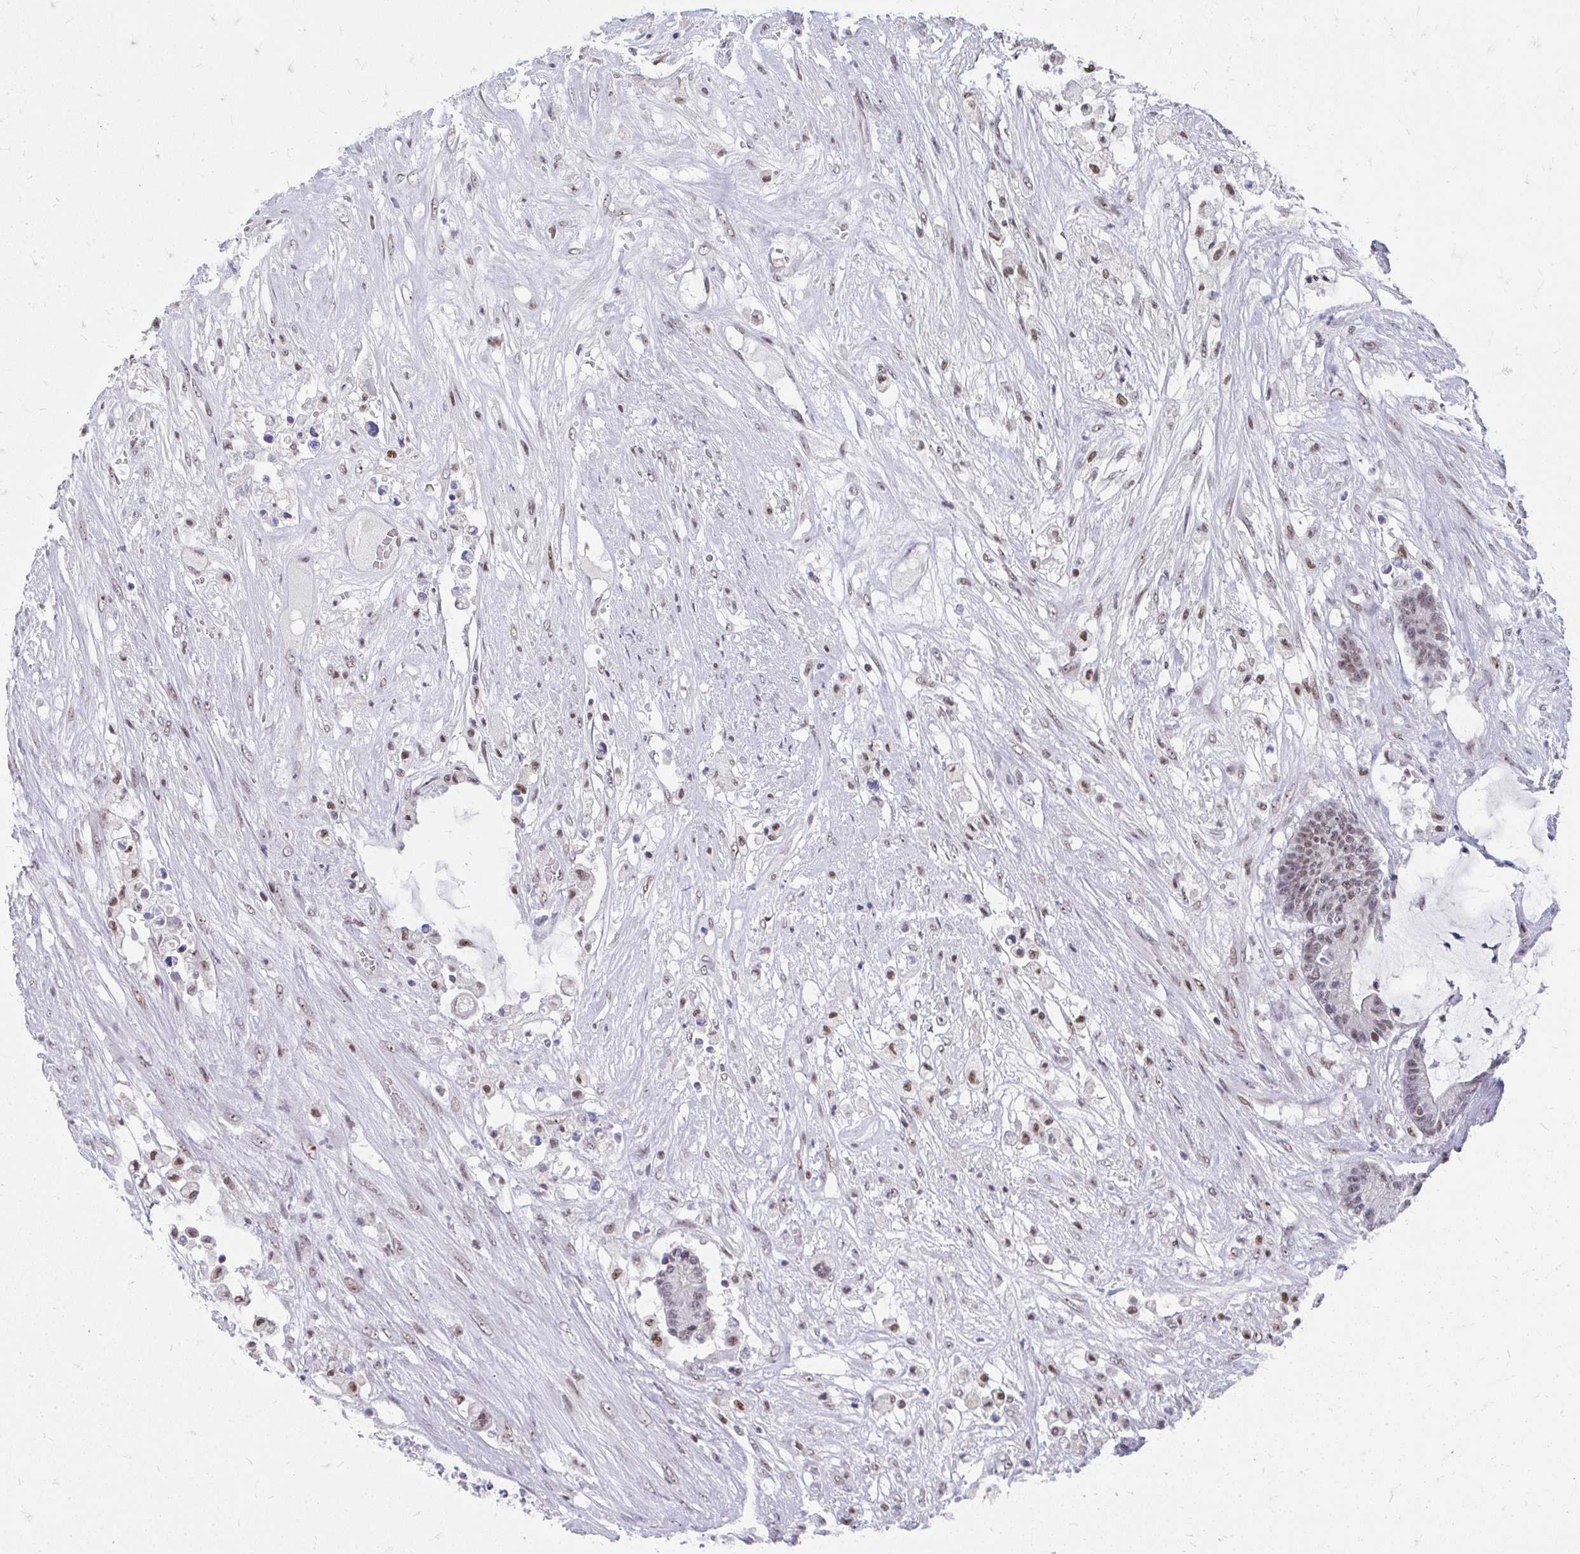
{"staining": {"intensity": "moderate", "quantity": "25%-75%", "location": "nuclear"}, "tissue": "colorectal cancer", "cell_type": "Tumor cells", "image_type": "cancer", "snomed": [{"axis": "morphology", "description": "Adenocarcinoma, NOS"}, {"axis": "topography", "description": "Colon"}], "caption": "This is a photomicrograph of IHC staining of adenocarcinoma (colorectal), which shows moderate positivity in the nuclear of tumor cells.", "gene": "GTF2H1", "patient": {"sex": "female", "age": 84}}